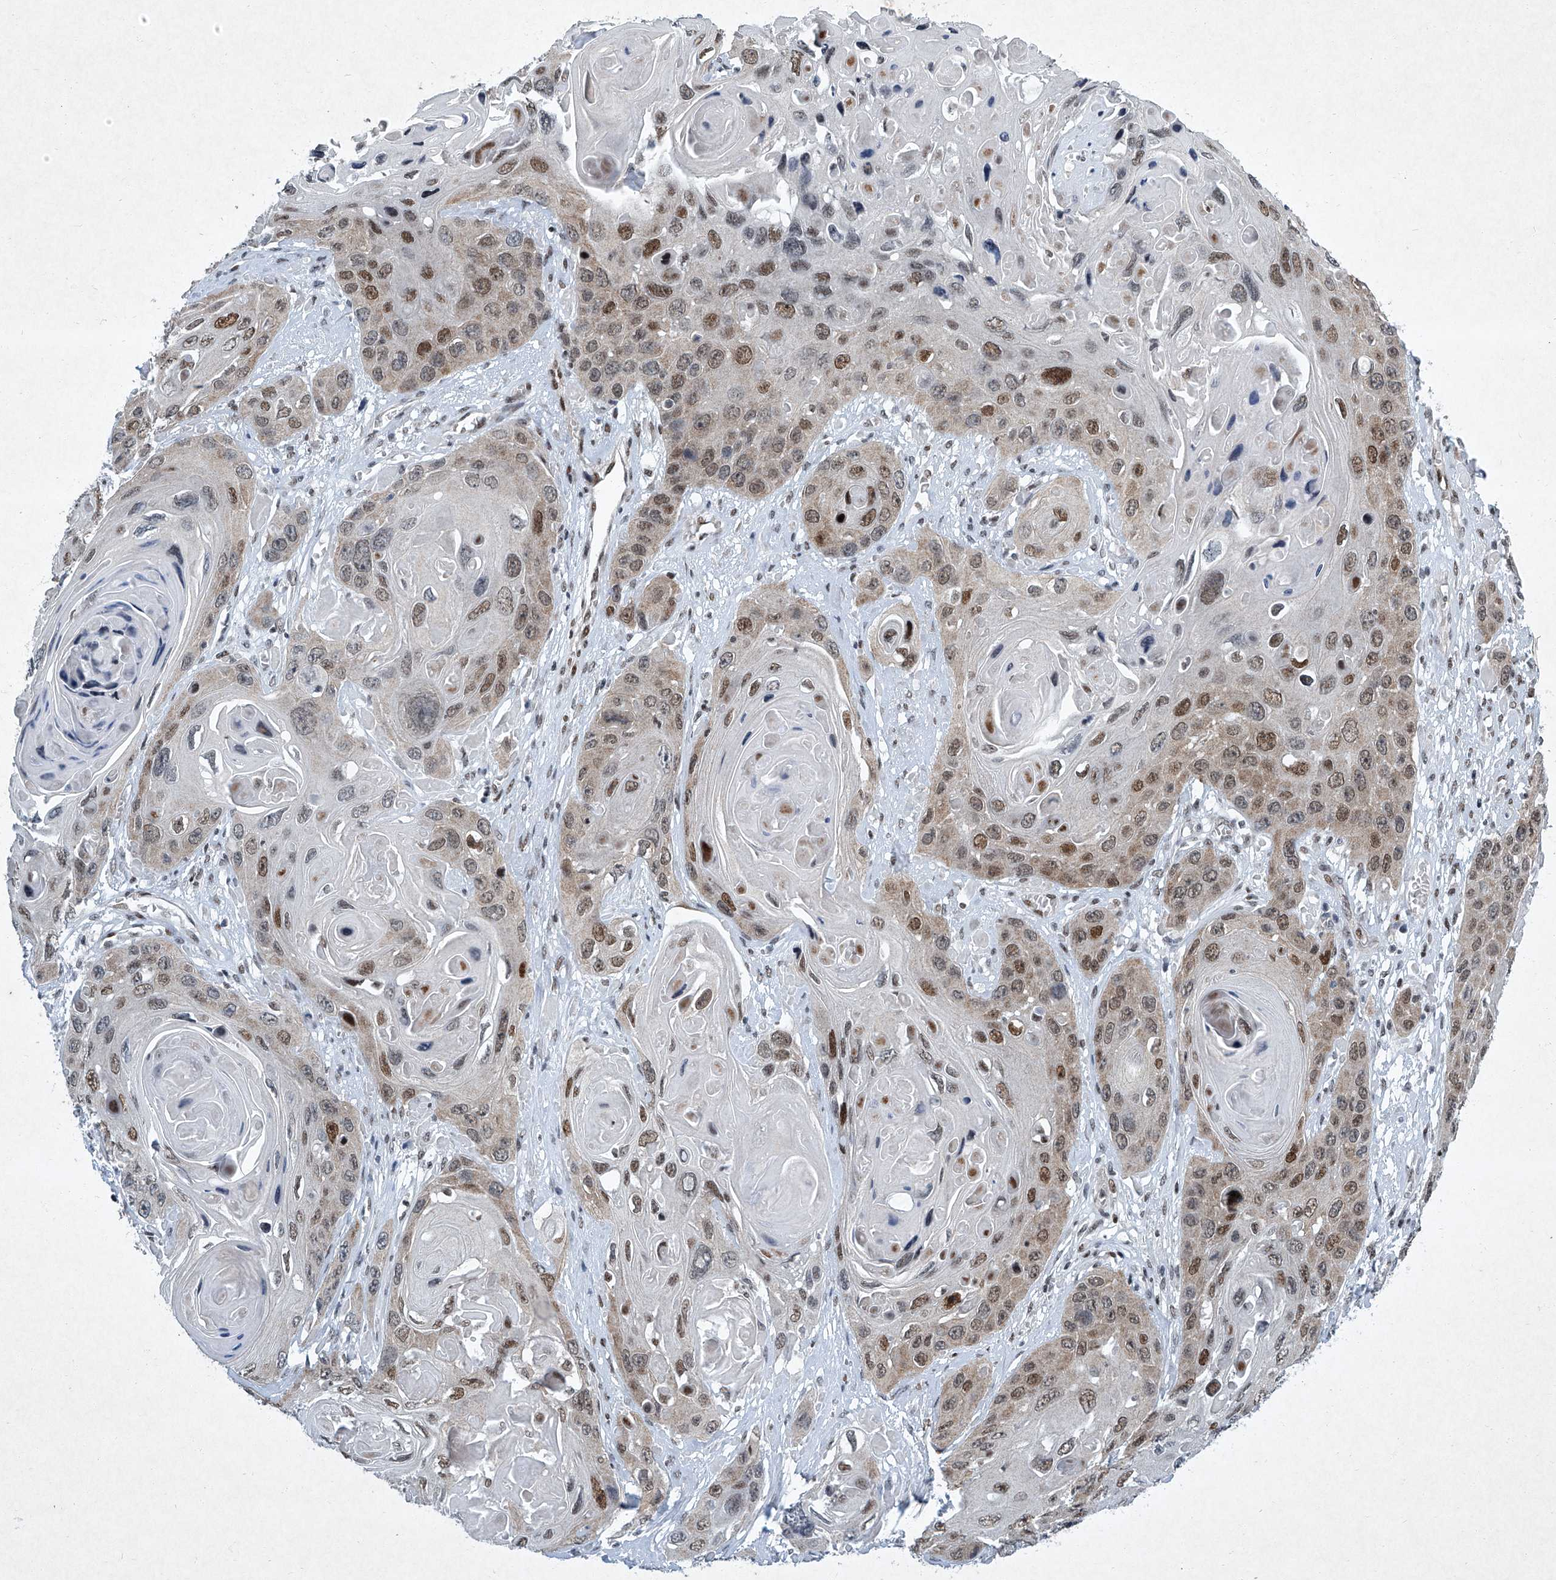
{"staining": {"intensity": "moderate", "quantity": "25%-75%", "location": "nuclear"}, "tissue": "skin cancer", "cell_type": "Tumor cells", "image_type": "cancer", "snomed": [{"axis": "morphology", "description": "Squamous cell carcinoma, NOS"}, {"axis": "topography", "description": "Skin"}], "caption": "IHC histopathology image of skin cancer (squamous cell carcinoma) stained for a protein (brown), which reveals medium levels of moderate nuclear expression in approximately 25%-75% of tumor cells.", "gene": "TFDP1", "patient": {"sex": "male", "age": 55}}